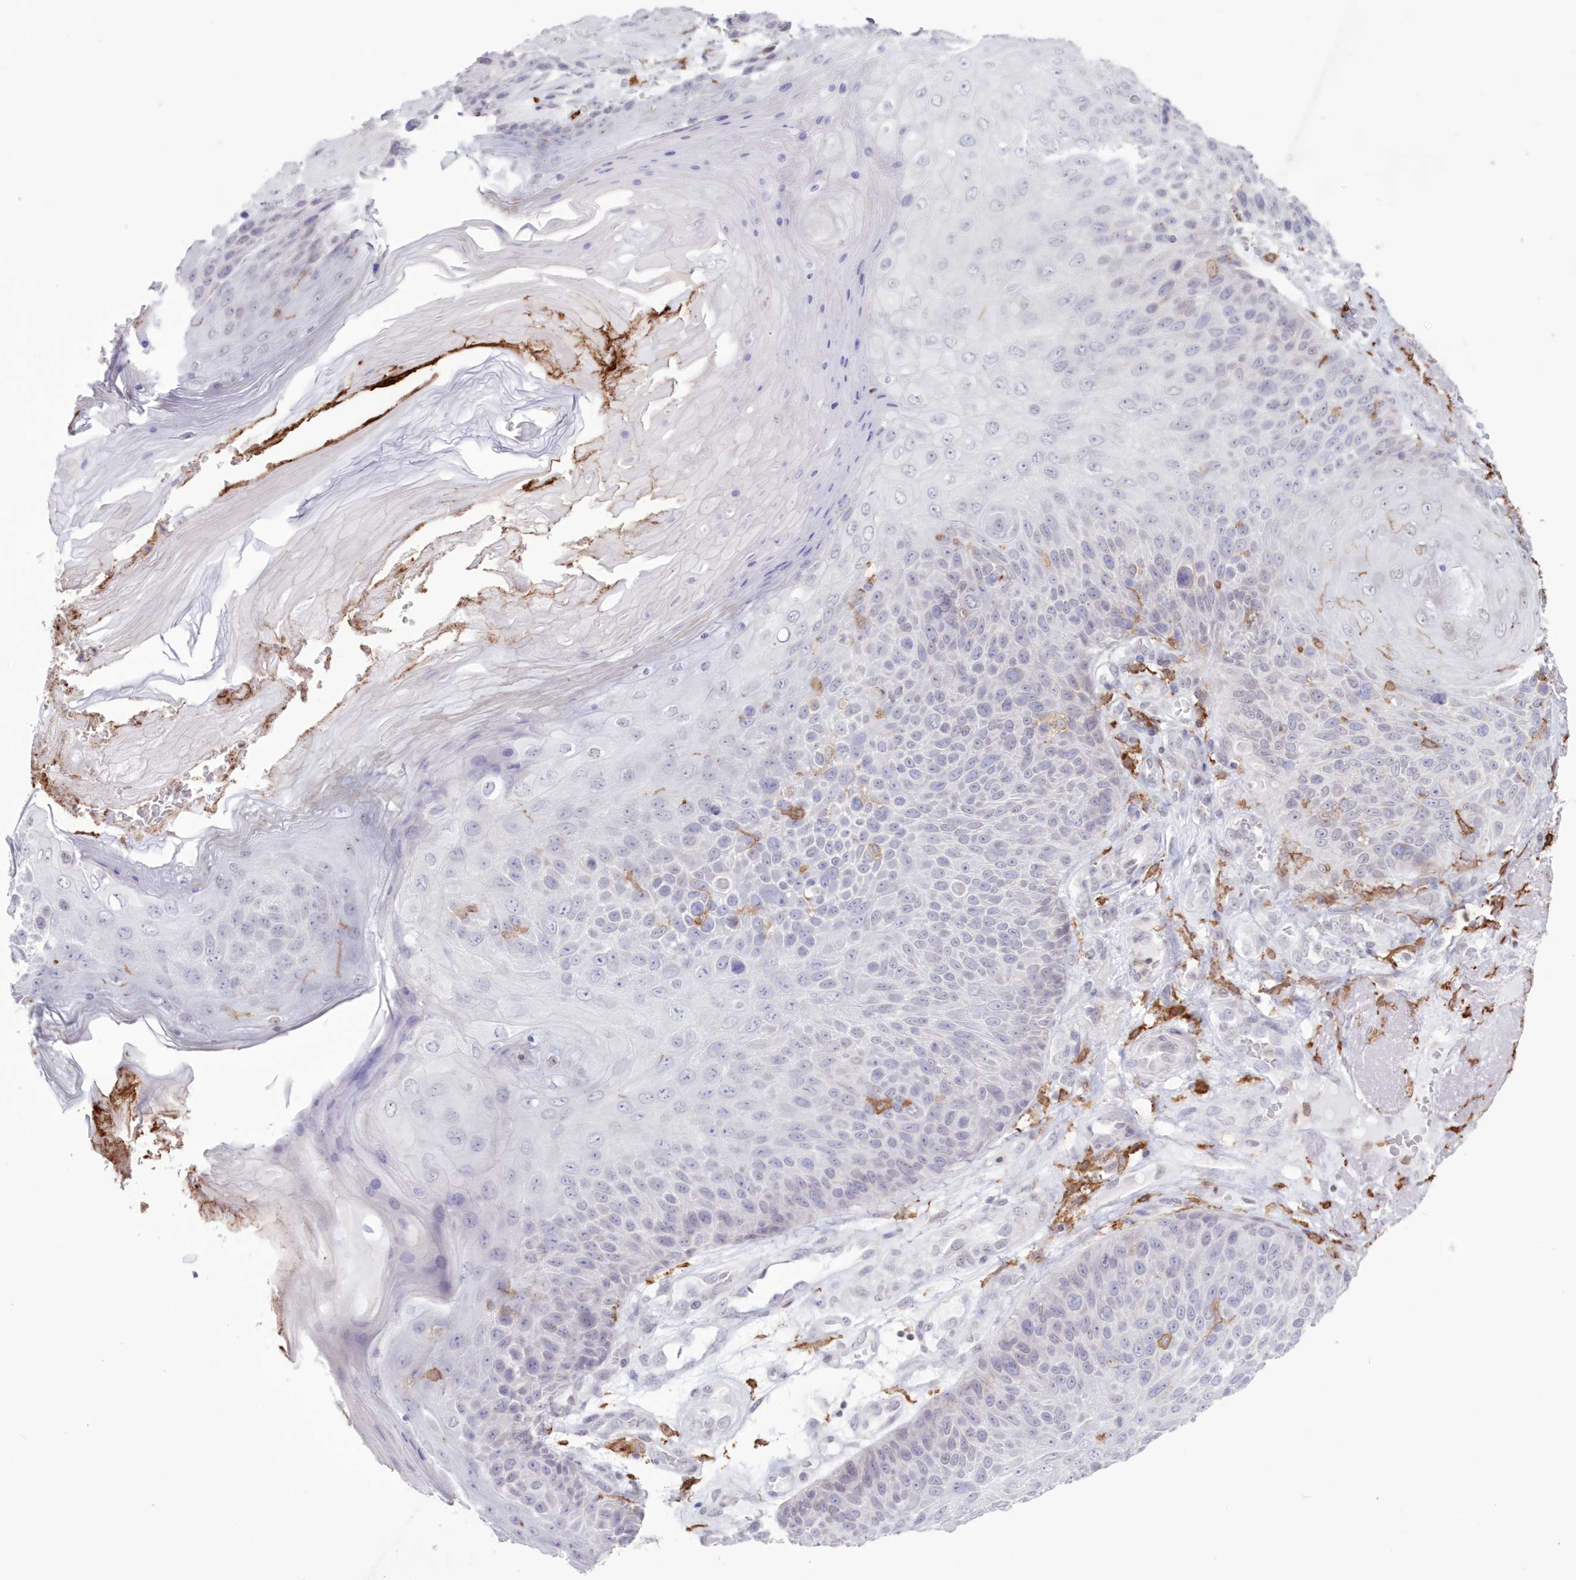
{"staining": {"intensity": "negative", "quantity": "none", "location": "none"}, "tissue": "skin cancer", "cell_type": "Tumor cells", "image_type": "cancer", "snomed": [{"axis": "morphology", "description": "Squamous cell carcinoma, NOS"}, {"axis": "topography", "description": "Skin"}], "caption": "Immunohistochemical staining of human skin cancer (squamous cell carcinoma) exhibits no significant positivity in tumor cells. The staining was performed using DAB to visualize the protein expression in brown, while the nuclei were stained in blue with hematoxylin (Magnification: 20x).", "gene": "C11orf1", "patient": {"sex": "female", "age": 88}}